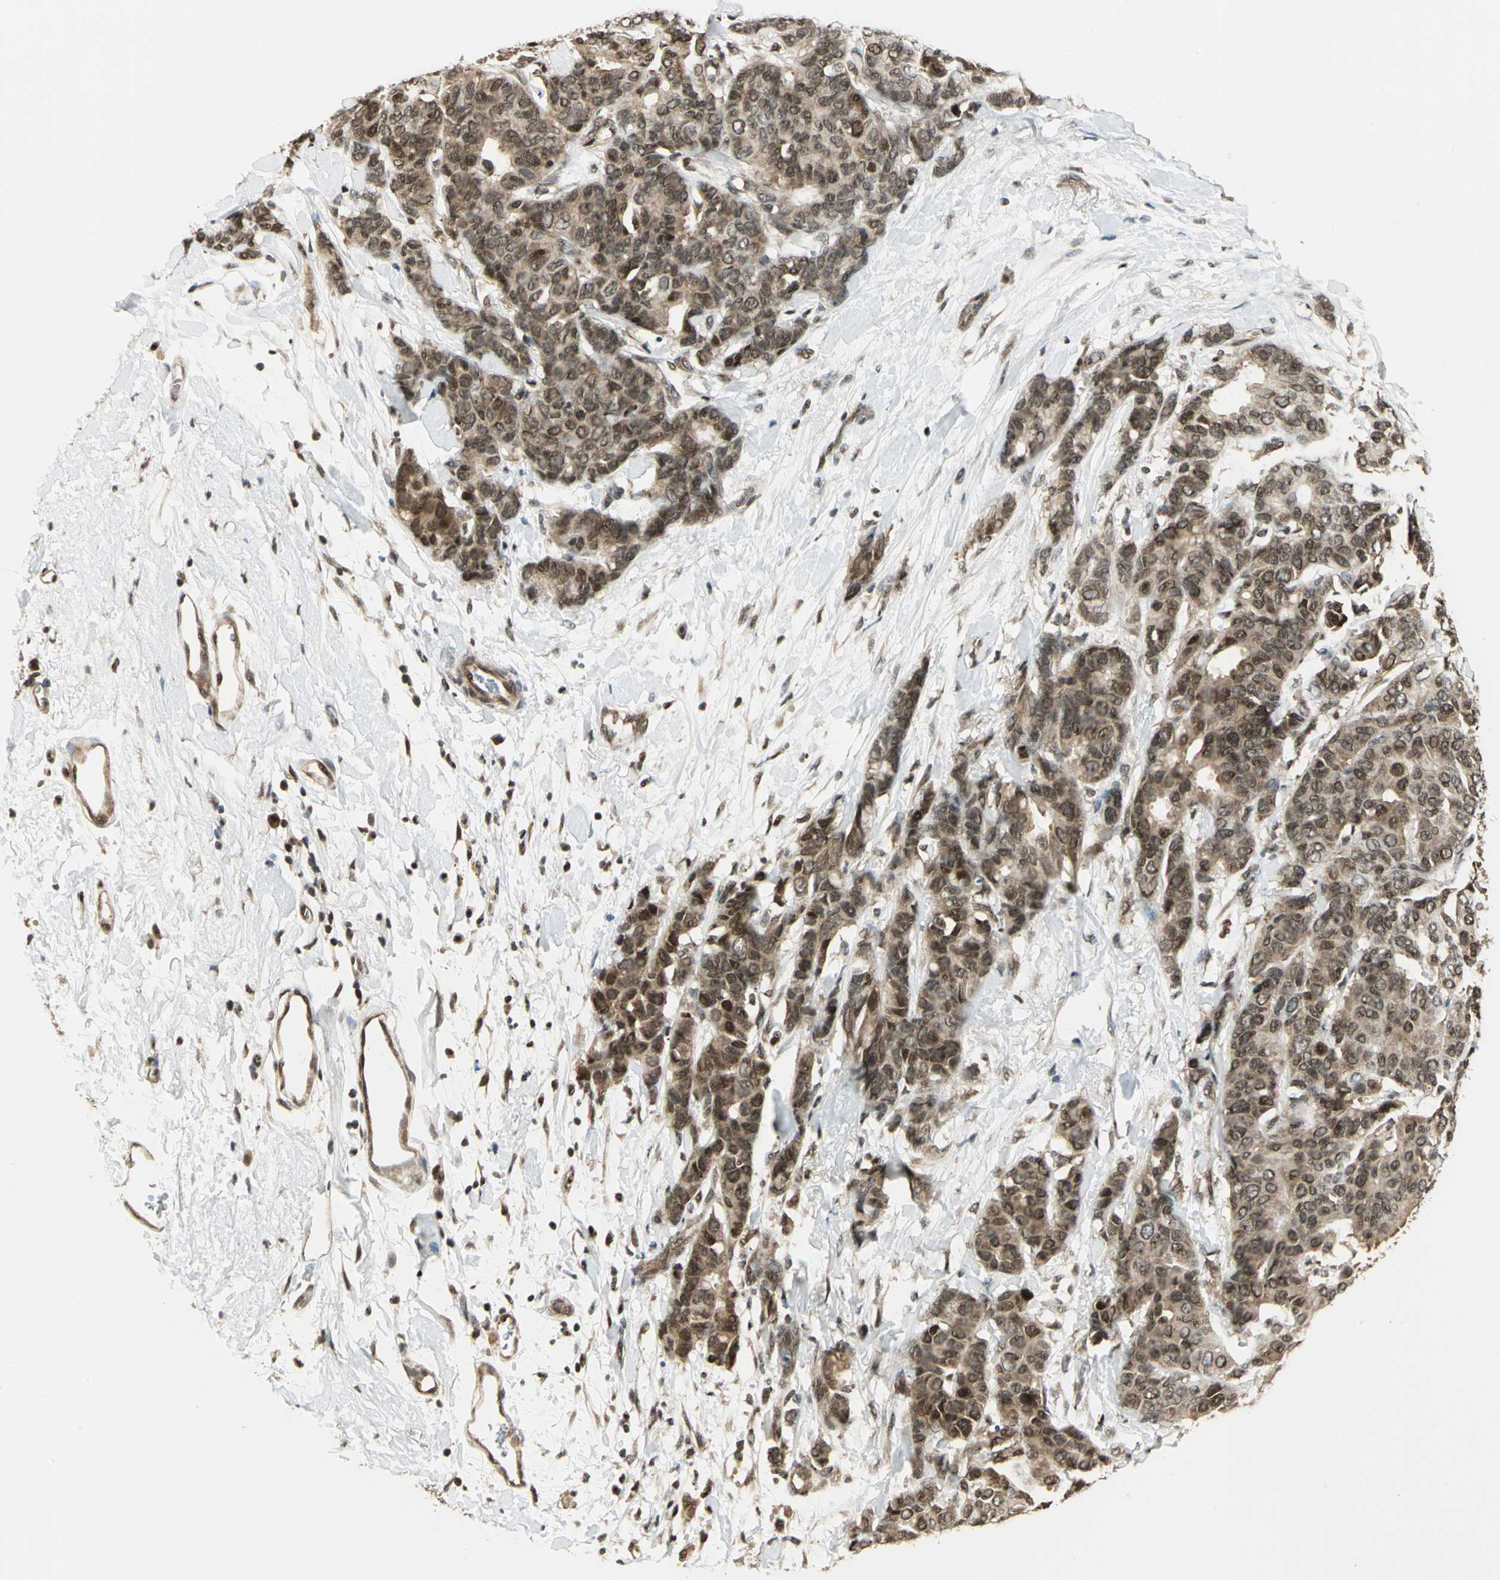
{"staining": {"intensity": "moderate", "quantity": ">75%", "location": "cytoplasmic/membranous,nuclear"}, "tissue": "breast cancer", "cell_type": "Tumor cells", "image_type": "cancer", "snomed": [{"axis": "morphology", "description": "Duct carcinoma"}, {"axis": "topography", "description": "Breast"}], "caption": "A medium amount of moderate cytoplasmic/membranous and nuclear staining is appreciated in about >75% of tumor cells in breast cancer tissue.", "gene": "PSMC3", "patient": {"sex": "female", "age": 87}}